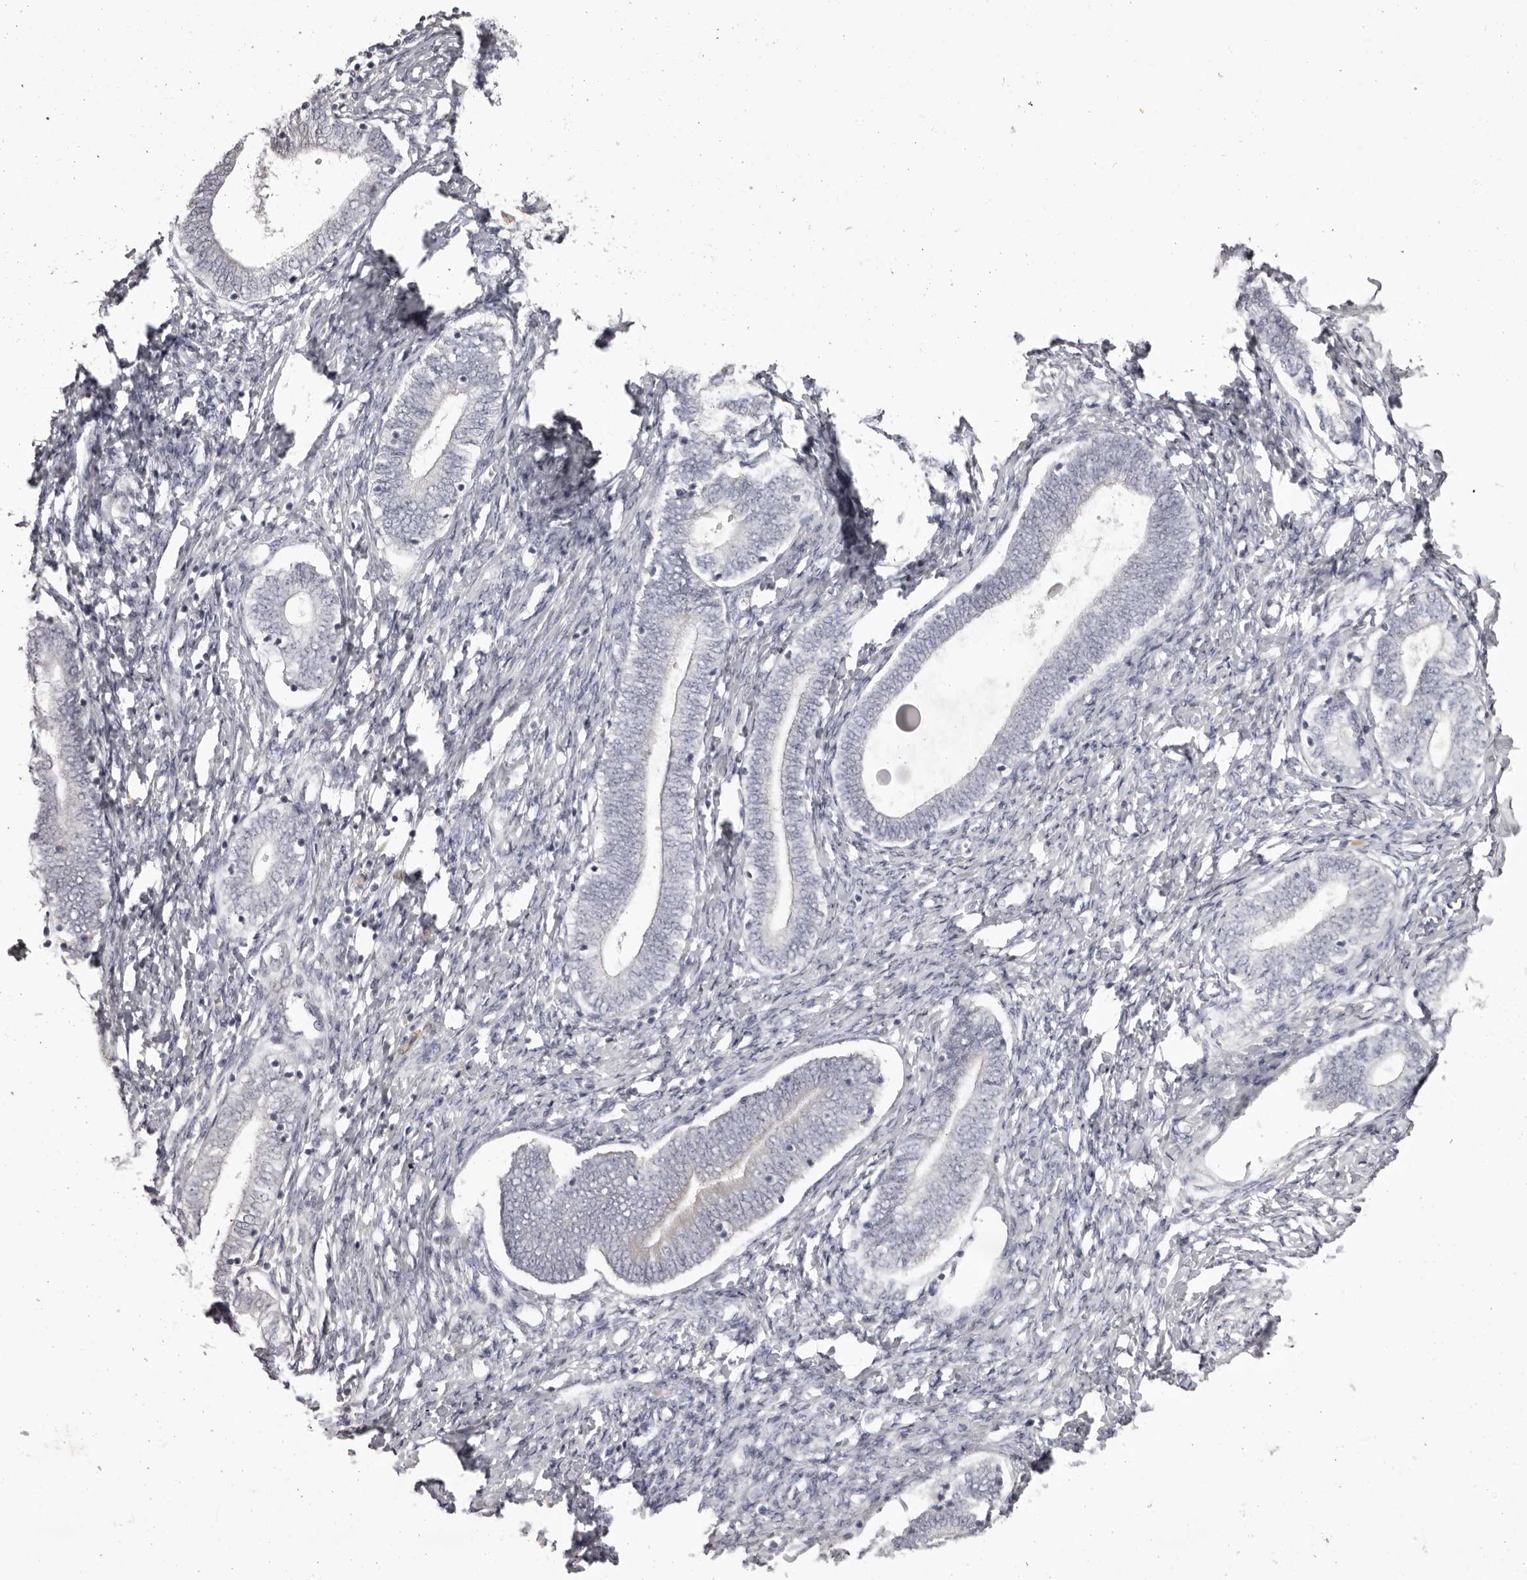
{"staining": {"intensity": "negative", "quantity": "none", "location": "none"}, "tissue": "endometrium", "cell_type": "Cells in endometrial stroma", "image_type": "normal", "snomed": [{"axis": "morphology", "description": "Normal tissue, NOS"}, {"axis": "topography", "description": "Endometrium"}], "caption": "DAB immunohistochemical staining of normal endometrium shows no significant positivity in cells in endometrial stroma.", "gene": "OTUD3", "patient": {"sex": "female", "age": 72}}